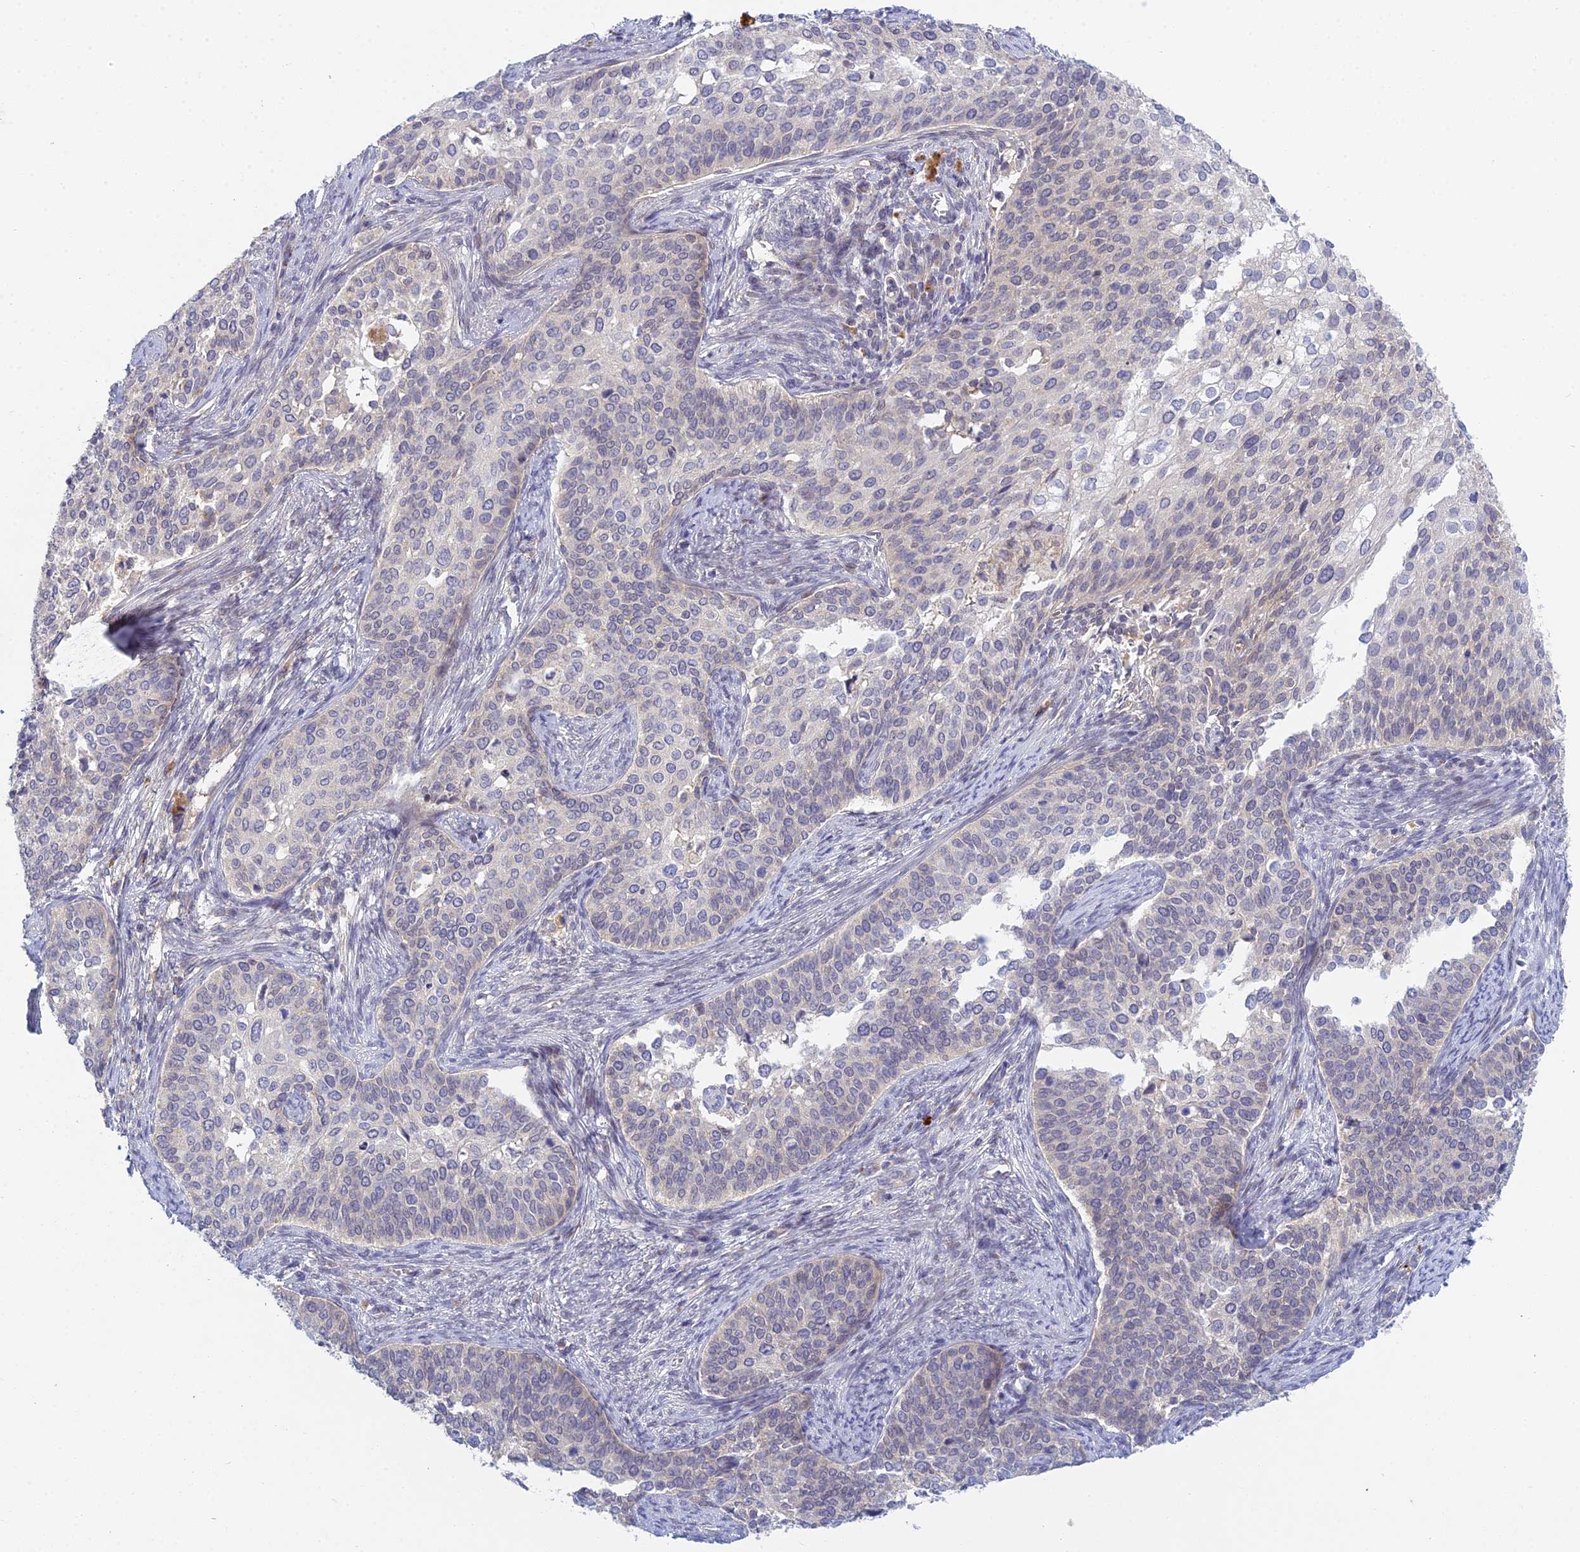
{"staining": {"intensity": "negative", "quantity": "none", "location": "none"}, "tissue": "cervical cancer", "cell_type": "Tumor cells", "image_type": "cancer", "snomed": [{"axis": "morphology", "description": "Squamous cell carcinoma, NOS"}, {"axis": "topography", "description": "Cervix"}], "caption": "Tumor cells show no significant positivity in cervical squamous cell carcinoma.", "gene": "METTL26", "patient": {"sex": "female", "age": 44}}